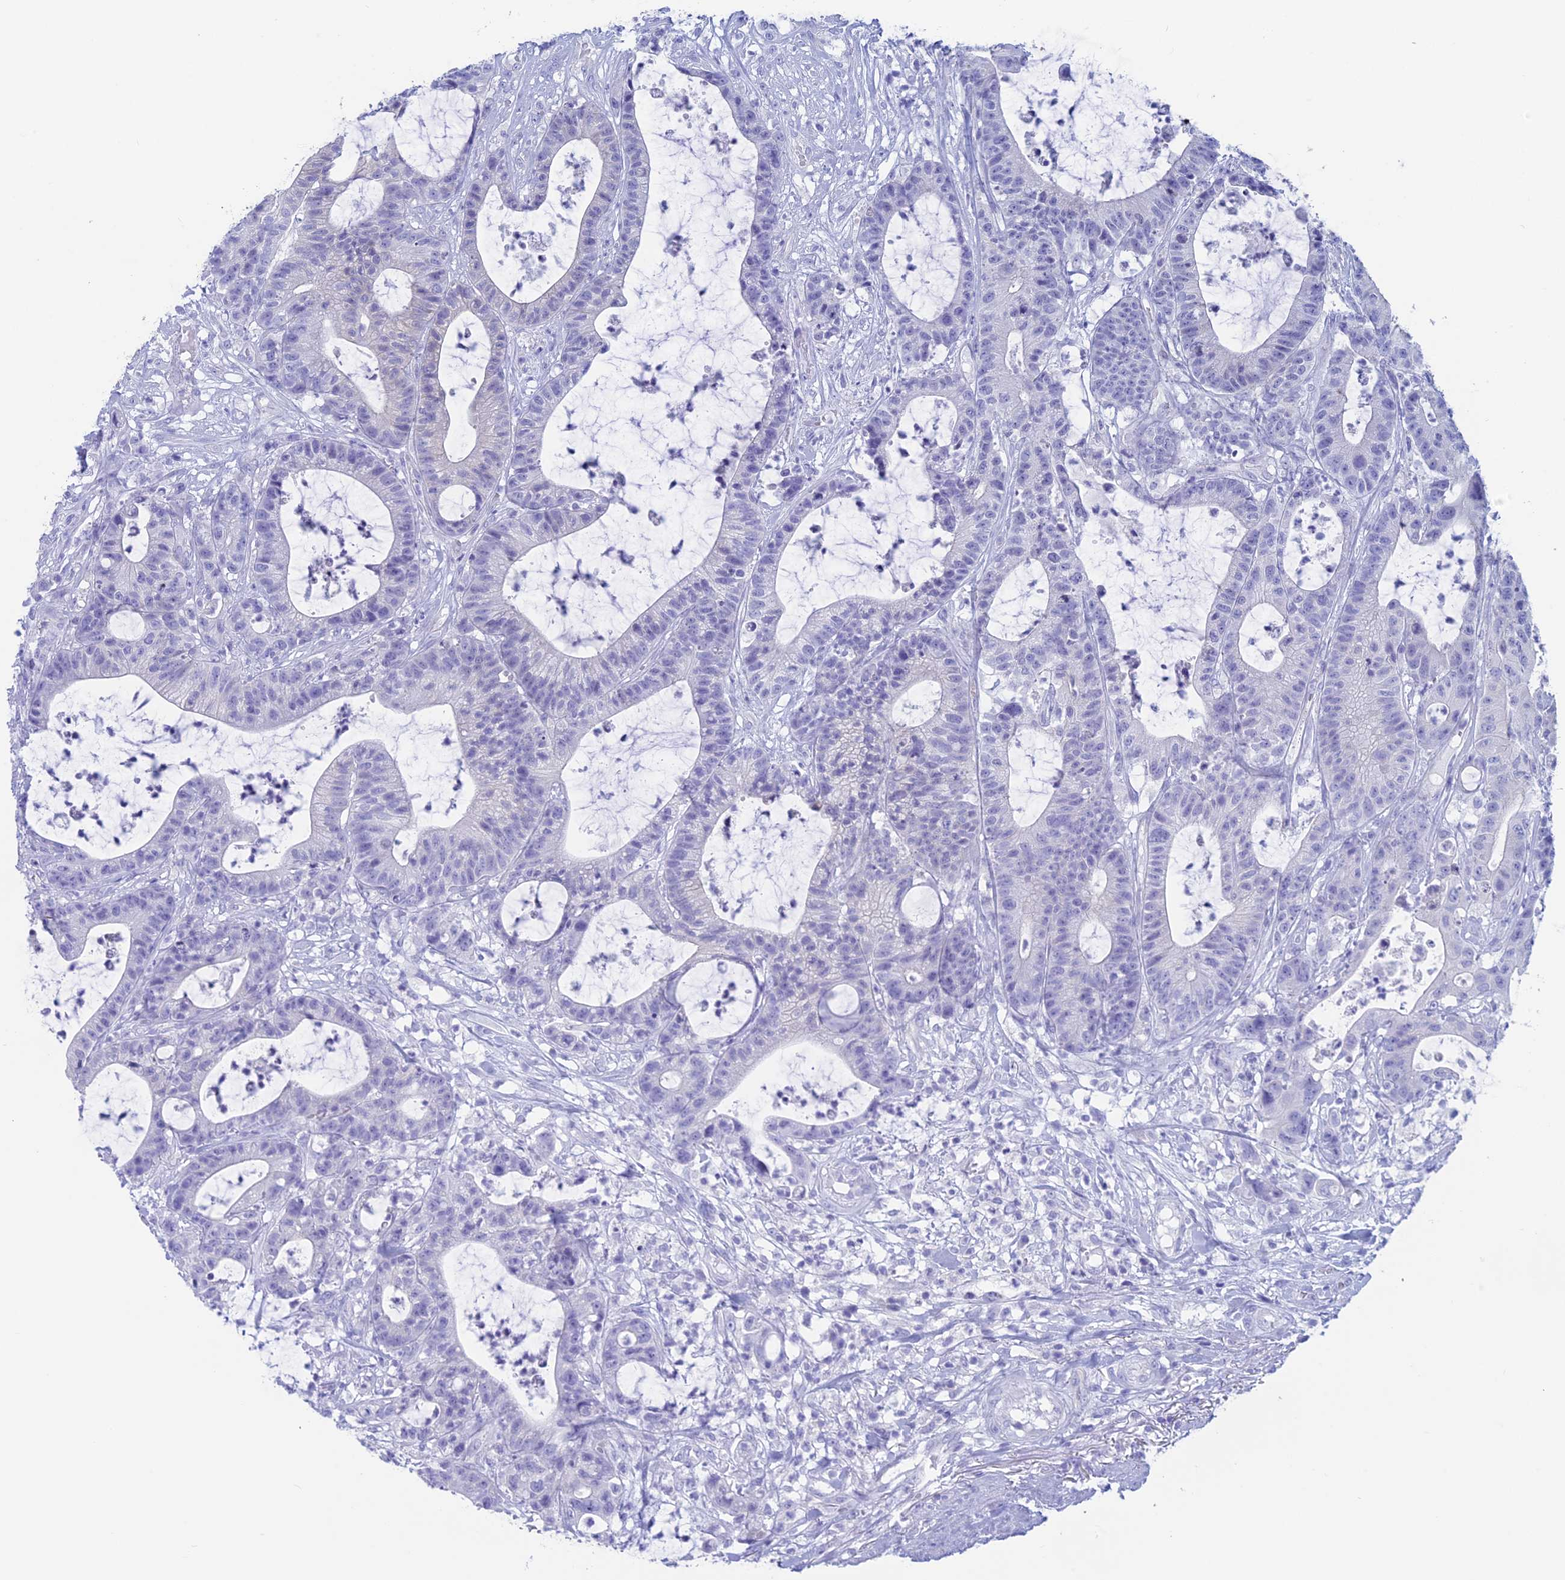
{"staining": {"intensity": "negative", "quantity": "none", "location": "none"}, "tissue": "colorectal cancer", "cell_type": "Tumor cells", "image_type": "cancer", "snomed": [{"axis": "morphology", "description": "Adenocarcinoma, NOS"}, {"axis": "topography", "description": "Colon"}], "caption": "The photomicrograph exhibits no significant staining in tumor cells of colorectal cancer (adenocarcinoma). The staining was performed using DAB to visualize the protein expression in brown, while the nuclei were stained in blue with hematoxylin (Magnification: 20x).", "gene": "RP1", "patient": {"sex": "female", "age": 84}}